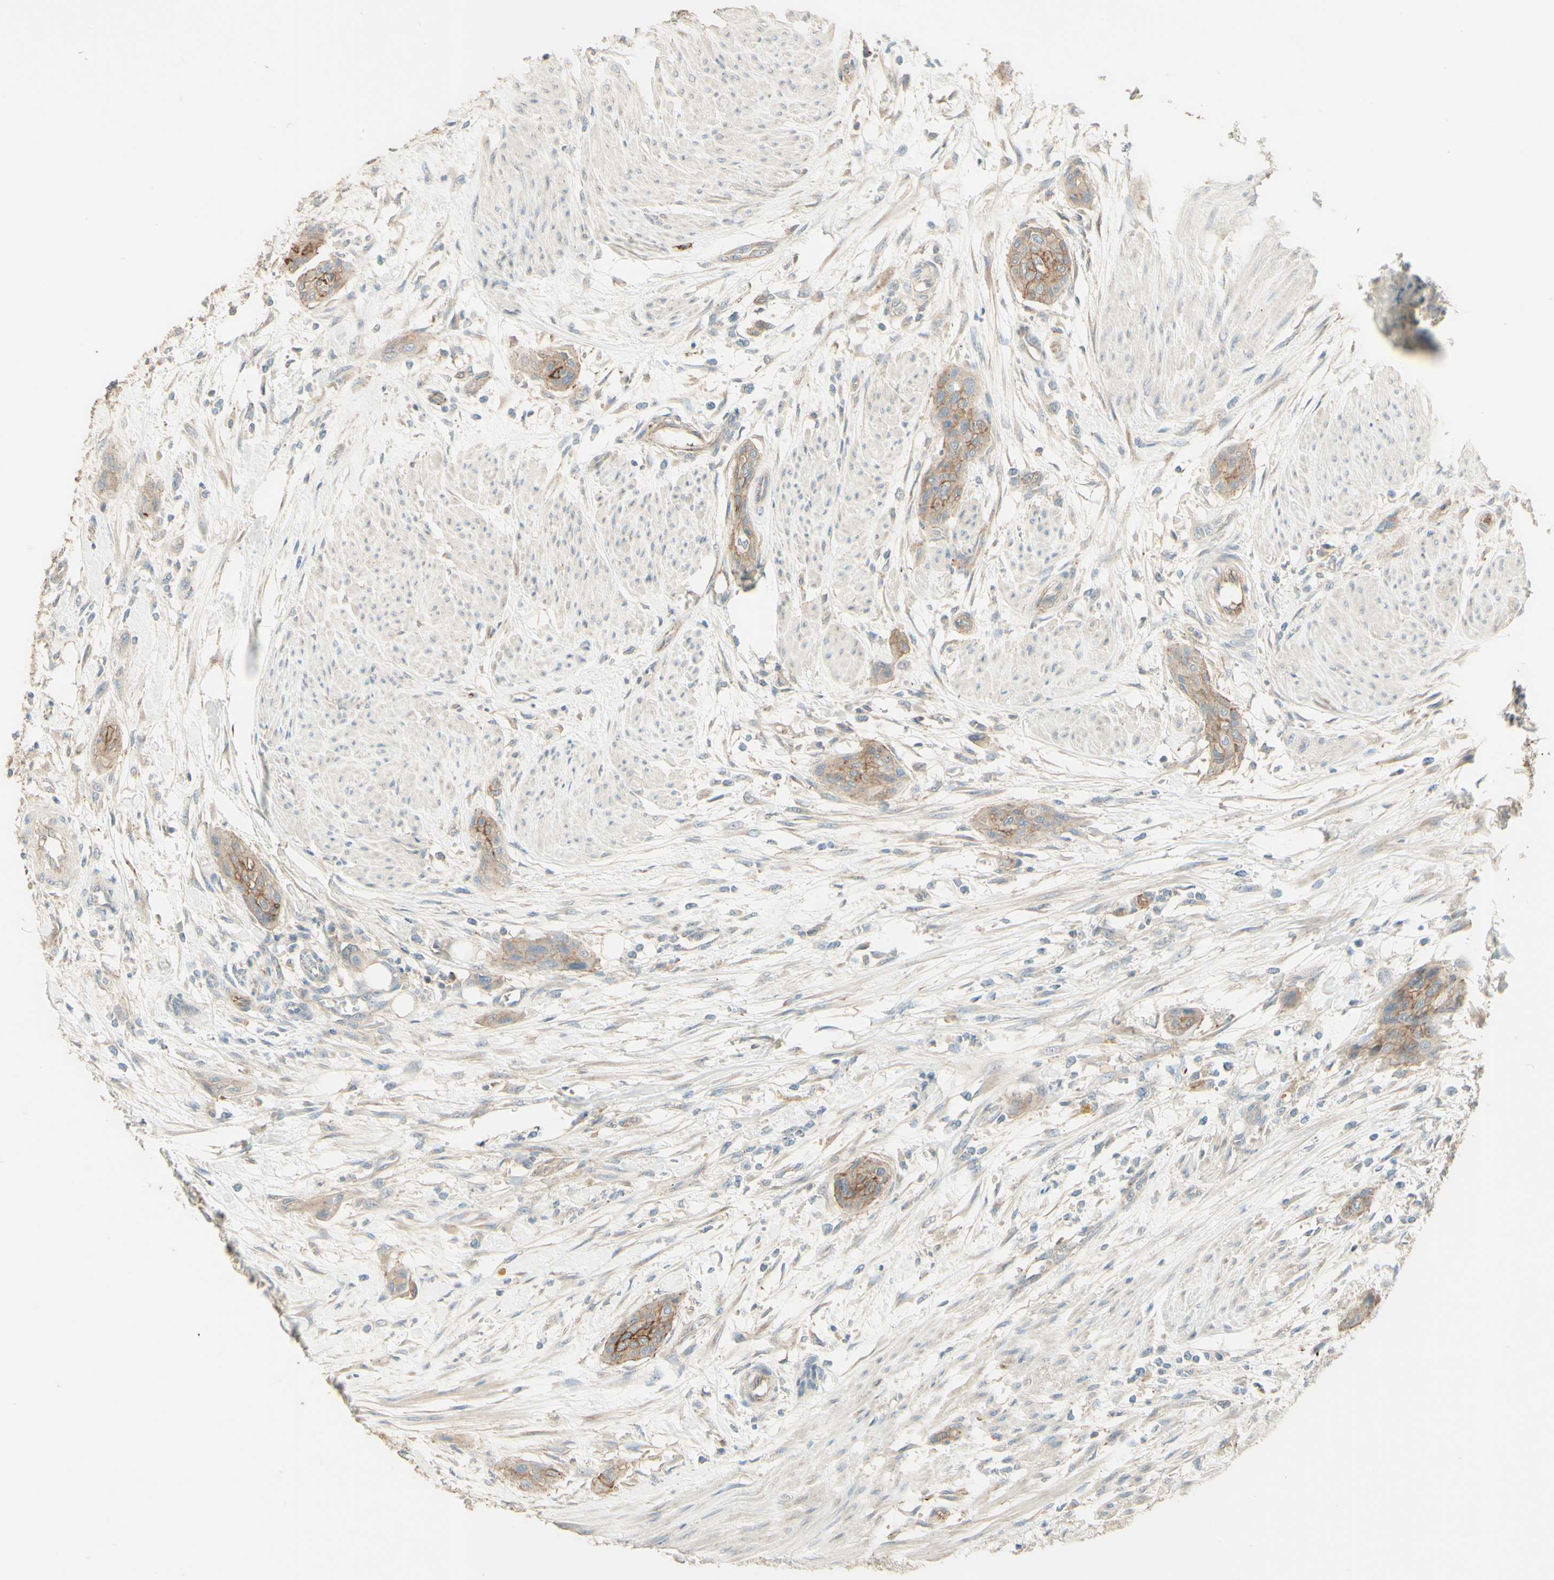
{"staining": {"intensity": "weak", "quantity": ">75%", "location": "cytoplasmic/membranous"}, "tissue": "urothelial cancer", "cell_type": "Tumor cells", "image_type": "cancer", "snomed": [{"axis": "morphology", "description": "Urothelial carcinoma, High grade"}, {"axis": "topography", "description": "Urinary bladder"}], "caption": "DAB immunohistochemical staining of urothelial cancer demonstrates weak cytoplasmic/membranous protein staining in about >75% of tumor cells.", "gene": "RNF149", "patient": {"sex": "male", "age": 35}}